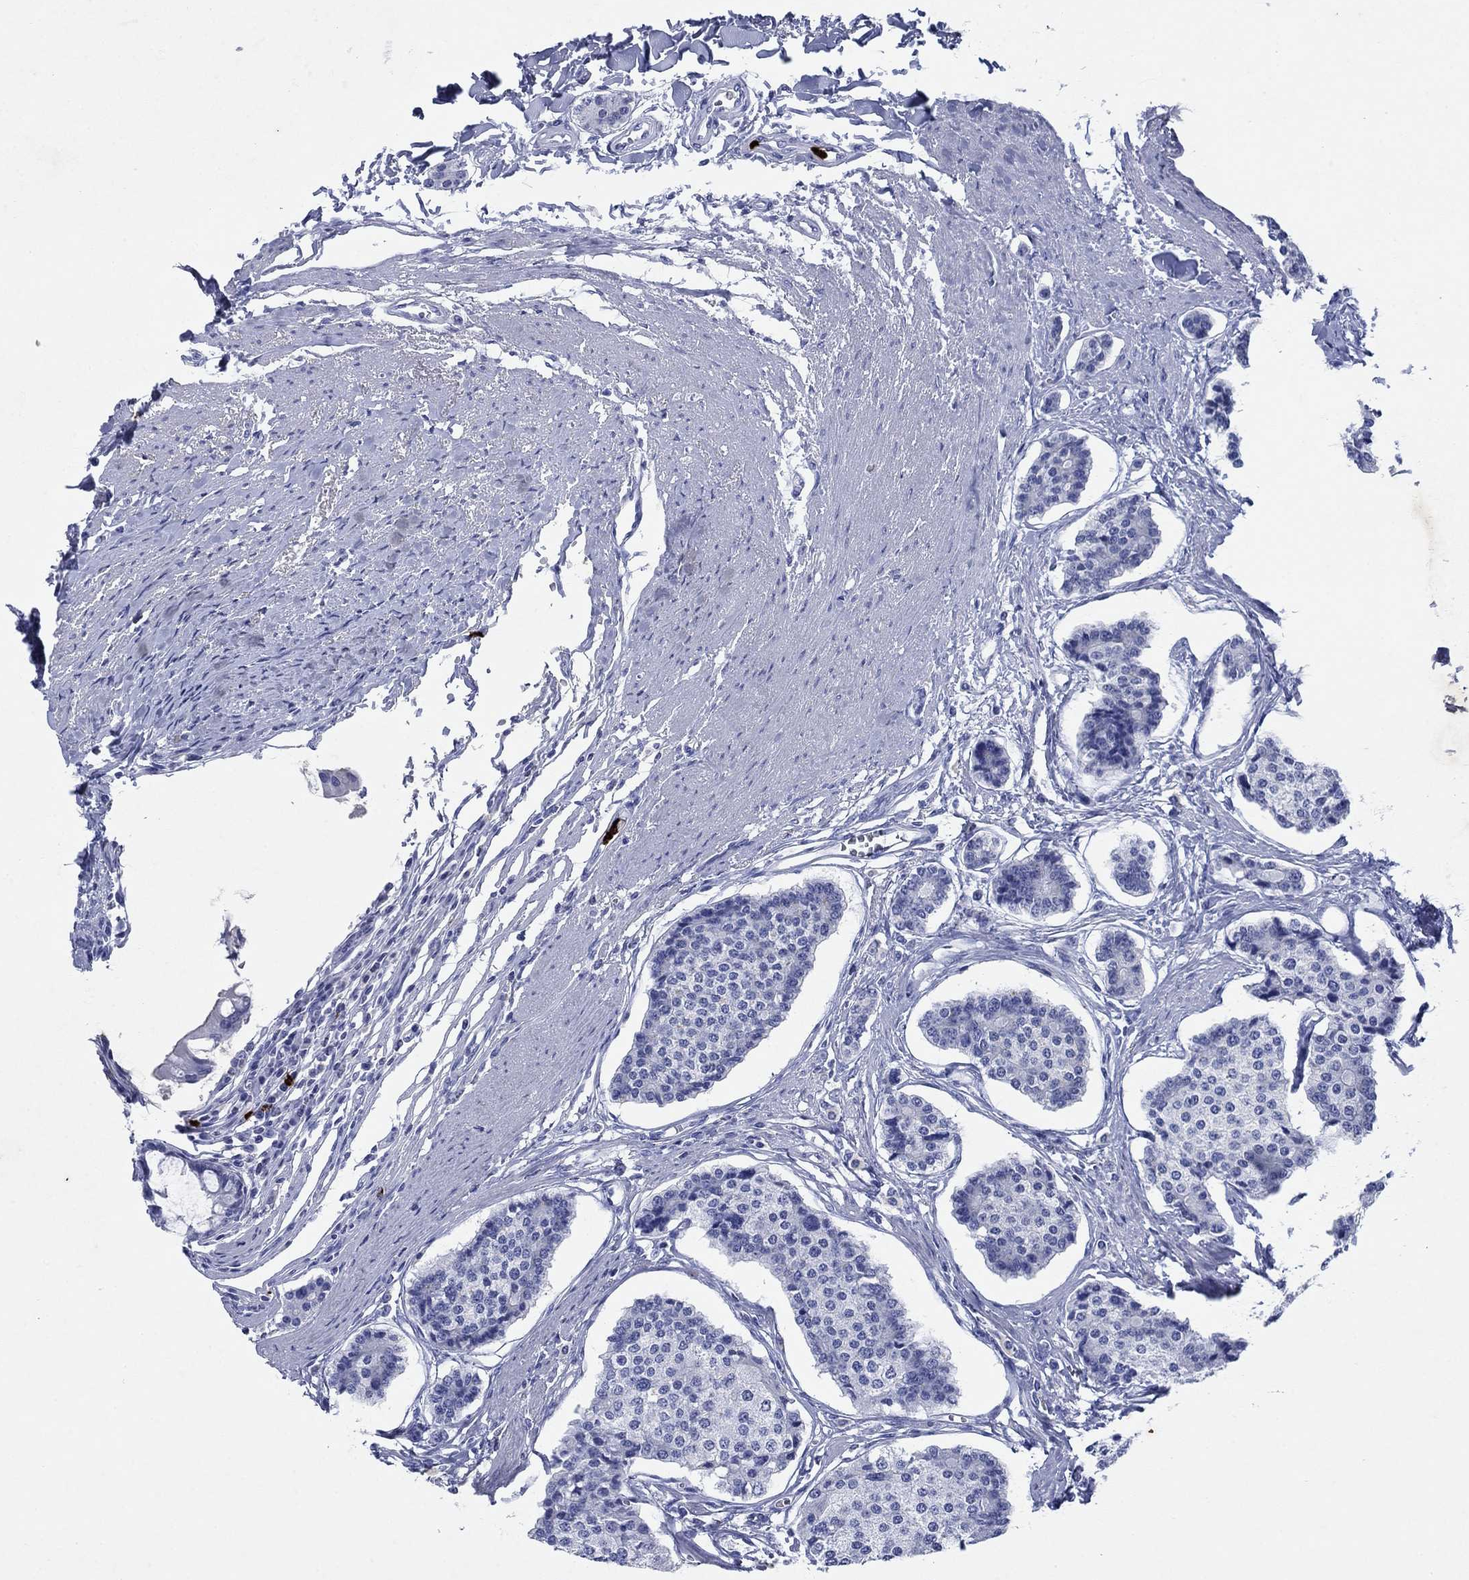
{"staining": {"intensity": "negative", "quantity": "none", "location": "none"}, "tissue": "carcinoid", "cell_type": "Tumor cells", "image_type": "cancer", "snomed": [{"axis": "morphology", "description": "Carcinoid, malignant, NOS"}, {"axis": "topography", "description": "Small intestine"}], "caption": "Immunohistochemistry of carcinoid exhibits no positivity in tumor cells.", "gene": "AZU1", "patient": {"sex": "female", "age": 65}}